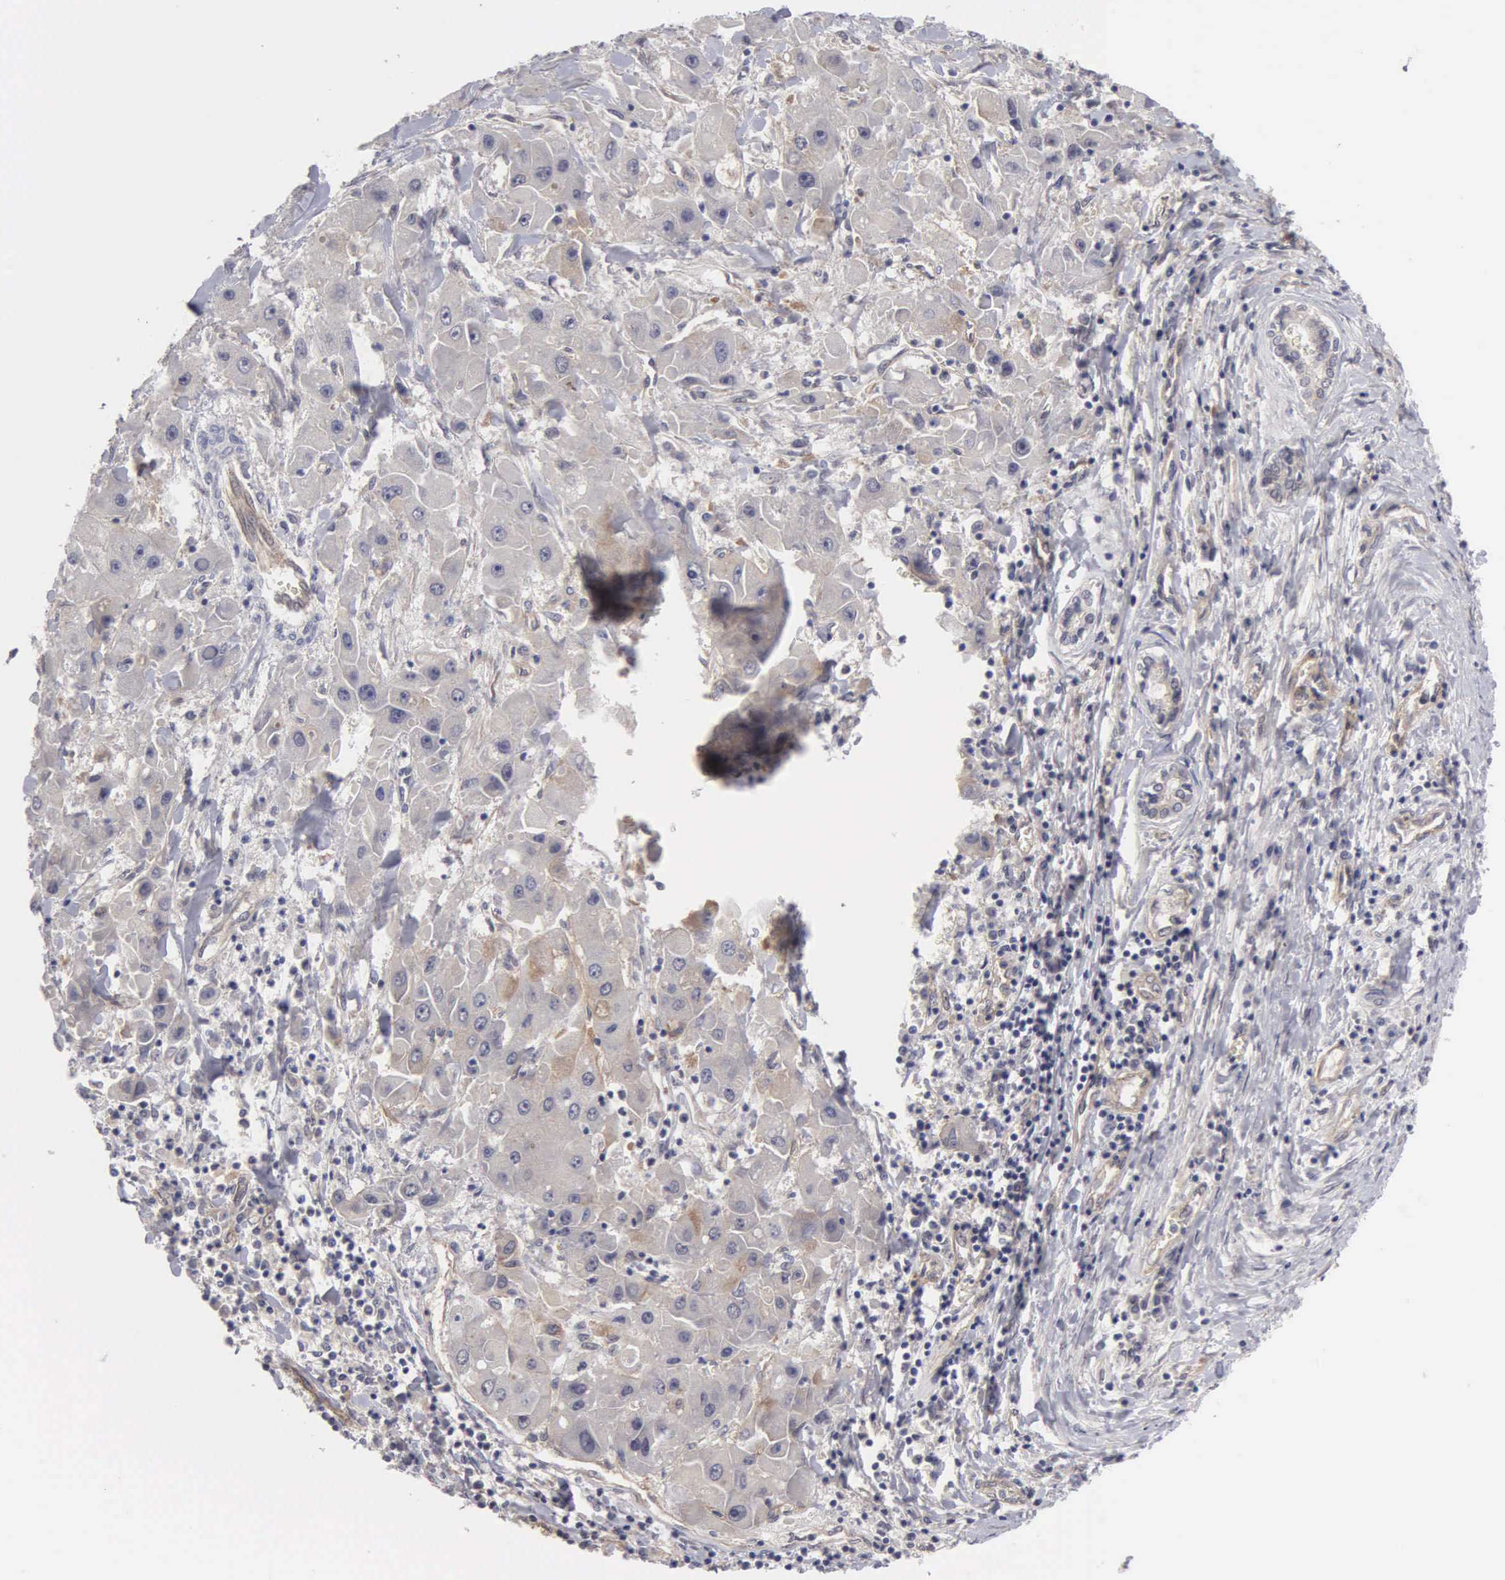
{"staining": {"intensity": "weak", "quantity": "<25%", "location": "cytoplasmic/membranous"}, "tissue": "liver cancer", "cell_type": "Tumor cells", "image_type": "cancer", "snomed": [{"axis": "morphology", "description": "Carcinoma, Hepatocellular, NOS"}, {"axis": "topography", "description": "Liver"}], "caption": "This is an immunohistochemistry photomicrograph of human liver cancer. There is no expression in tumor cells.", "gene": "ZBTB33", "patient": {"sex": "male", "age": 24}}